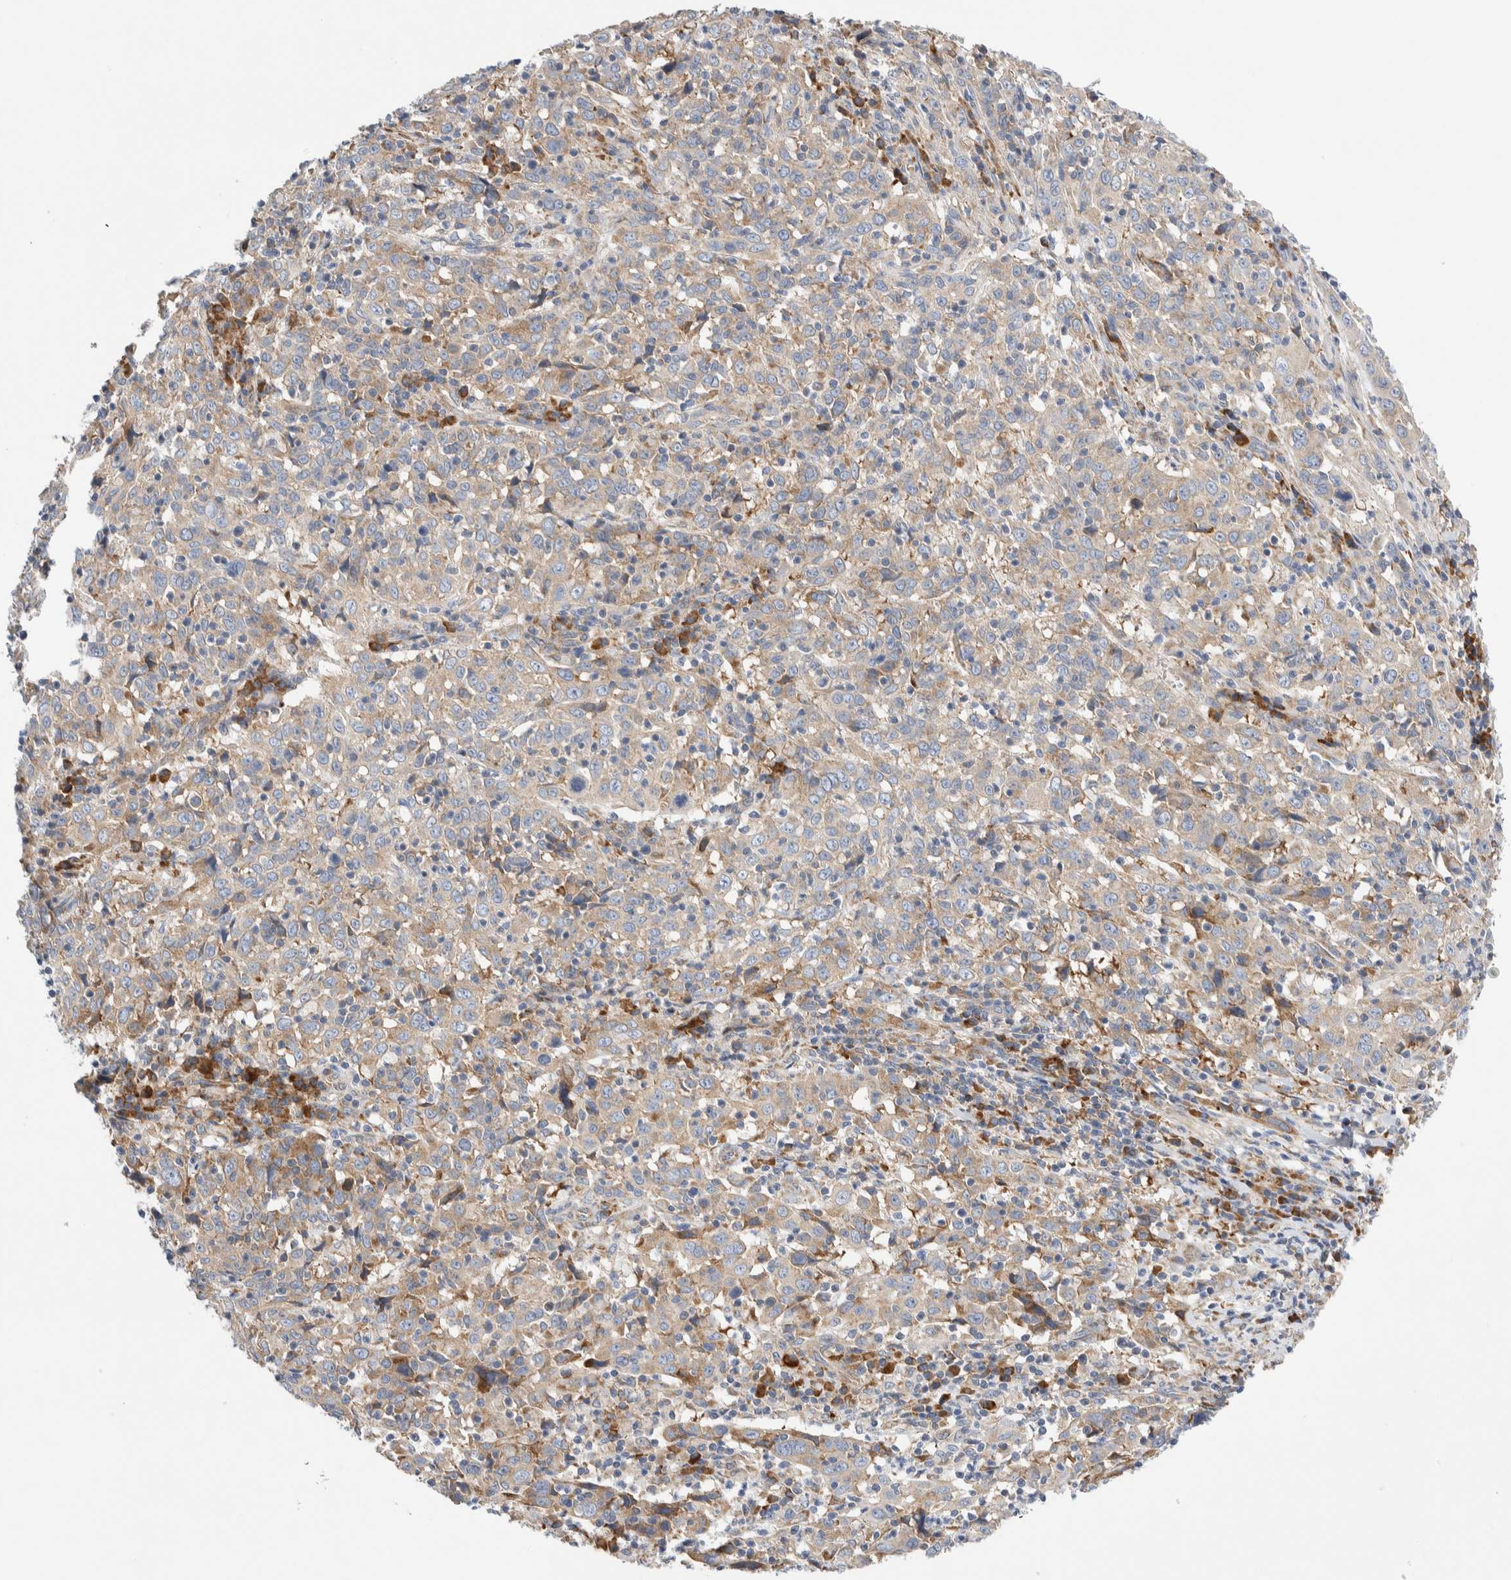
{"staining": {"intensity": "weak", "quantity": ">75%", "location": "cytoplasmic/membranous"}, "tissue": "cervical cancer", "cell_type": "Tumor cells", "image_type": "cancer", "snomed": [{"axis": "morphology", "description": "Squamous cell carcinoma, NOS"}, {"axis": "topography", "description": "Cervix"}], "caption": "Immunohistochemical staining of cervical cancer (squamous cell carcinoma) shows weak cytoplasmic/membranous protein expression in about >75% of tumor cells. Immunohistochemistry stains the protein in brown and the nuclei are stained blue.", "gene": "RACK1", "patient": {"sex": "female", "age": 46}}